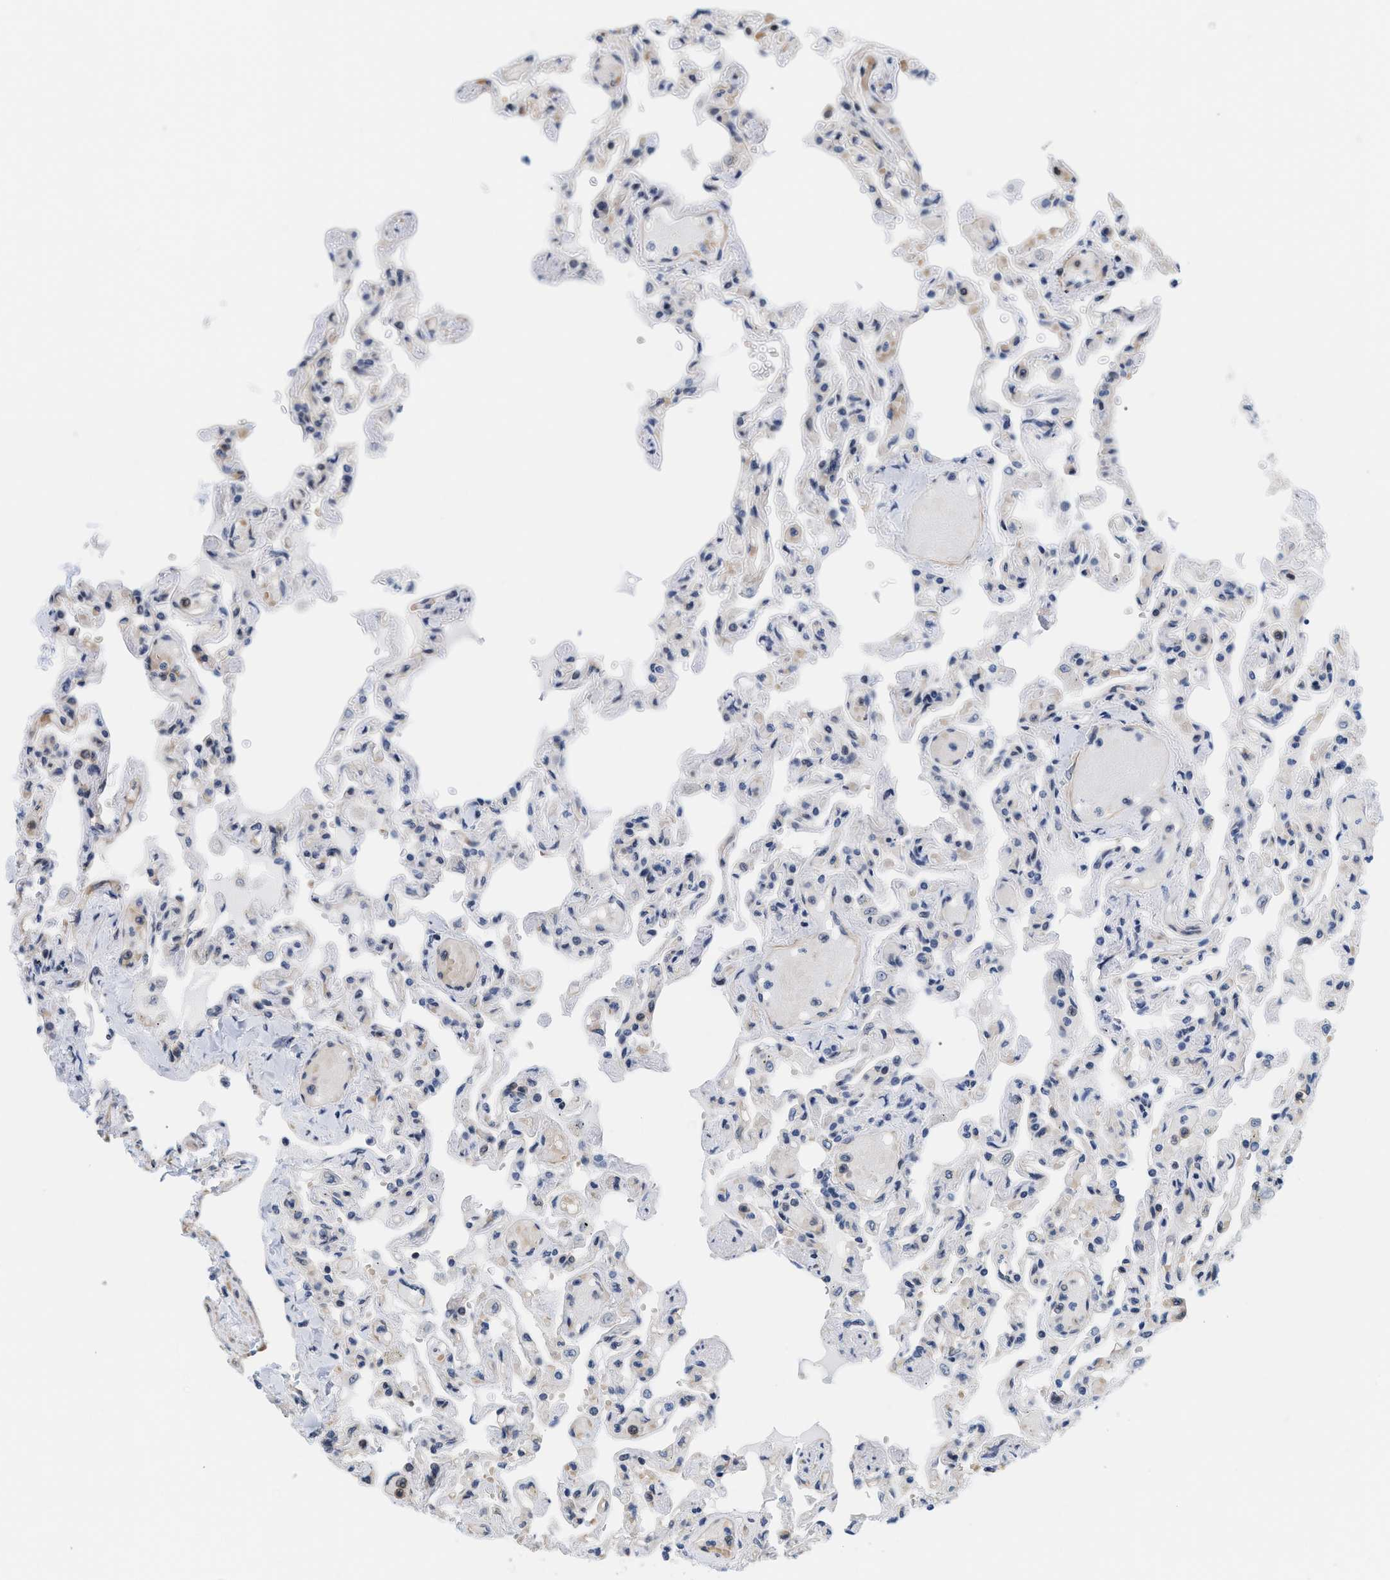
{"staining": {"intensity": "weak", "quantity": "<25%", "location": "cytoplasmic/membranous"}, "tissue": "lung", "cell_type": "Alveolar cells", "image_type": "normal", "snomed": [{"axis": "morphology", "description": "Normal tissue, NOS"}, {"axis": "topography", "description": "Lung"}], "caption": "DAB (3,3'-diaminobenzidine) immunohistochemical staining of benign lung displays no significant positivity in alveolar cells. The staining is performed using DAB (3,3'-diaminobenzidine) brown chromogen with nuclei counter-stained in using hematoxylin.", "gene": "GPRASP2", "patient": {"sex": "male", "age": 21}}